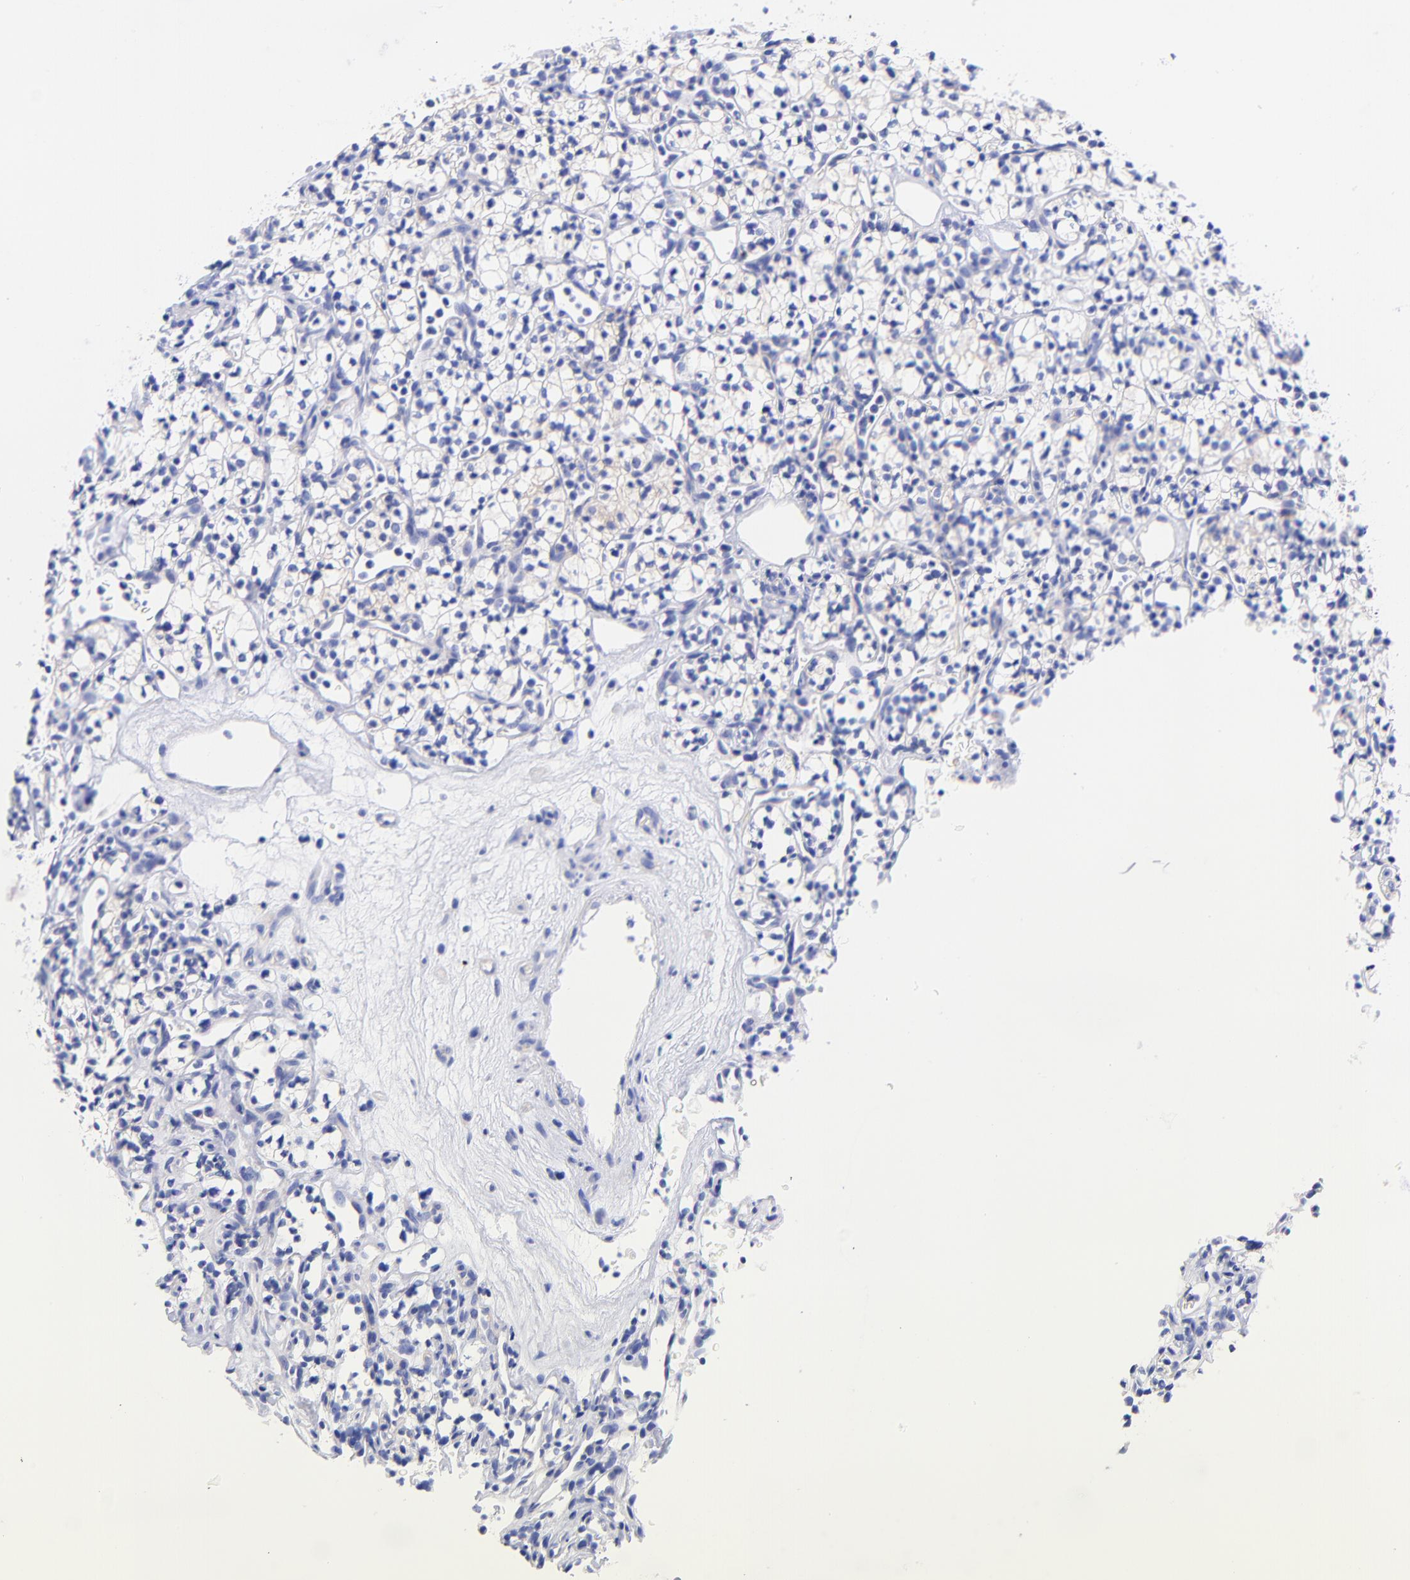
{"staining": {"intensity": "negative", "quantity": "none", "location": "none"}, "tissue": "renal cancer", "cell_type": "Tumor cells", "image_type": "cancer", "snomed": [{"axis": "morphology", "description": "Adenocarcinoma, NOS"}, {"axis": "topography", "description": "Kidney"}], "caption": "Renal adenocarcinoma was stained to show a protein in brown. There is no significant positivity in tumor cells.", "gene": "GPHN", "patient": {"sex": "male", "age": 59}}